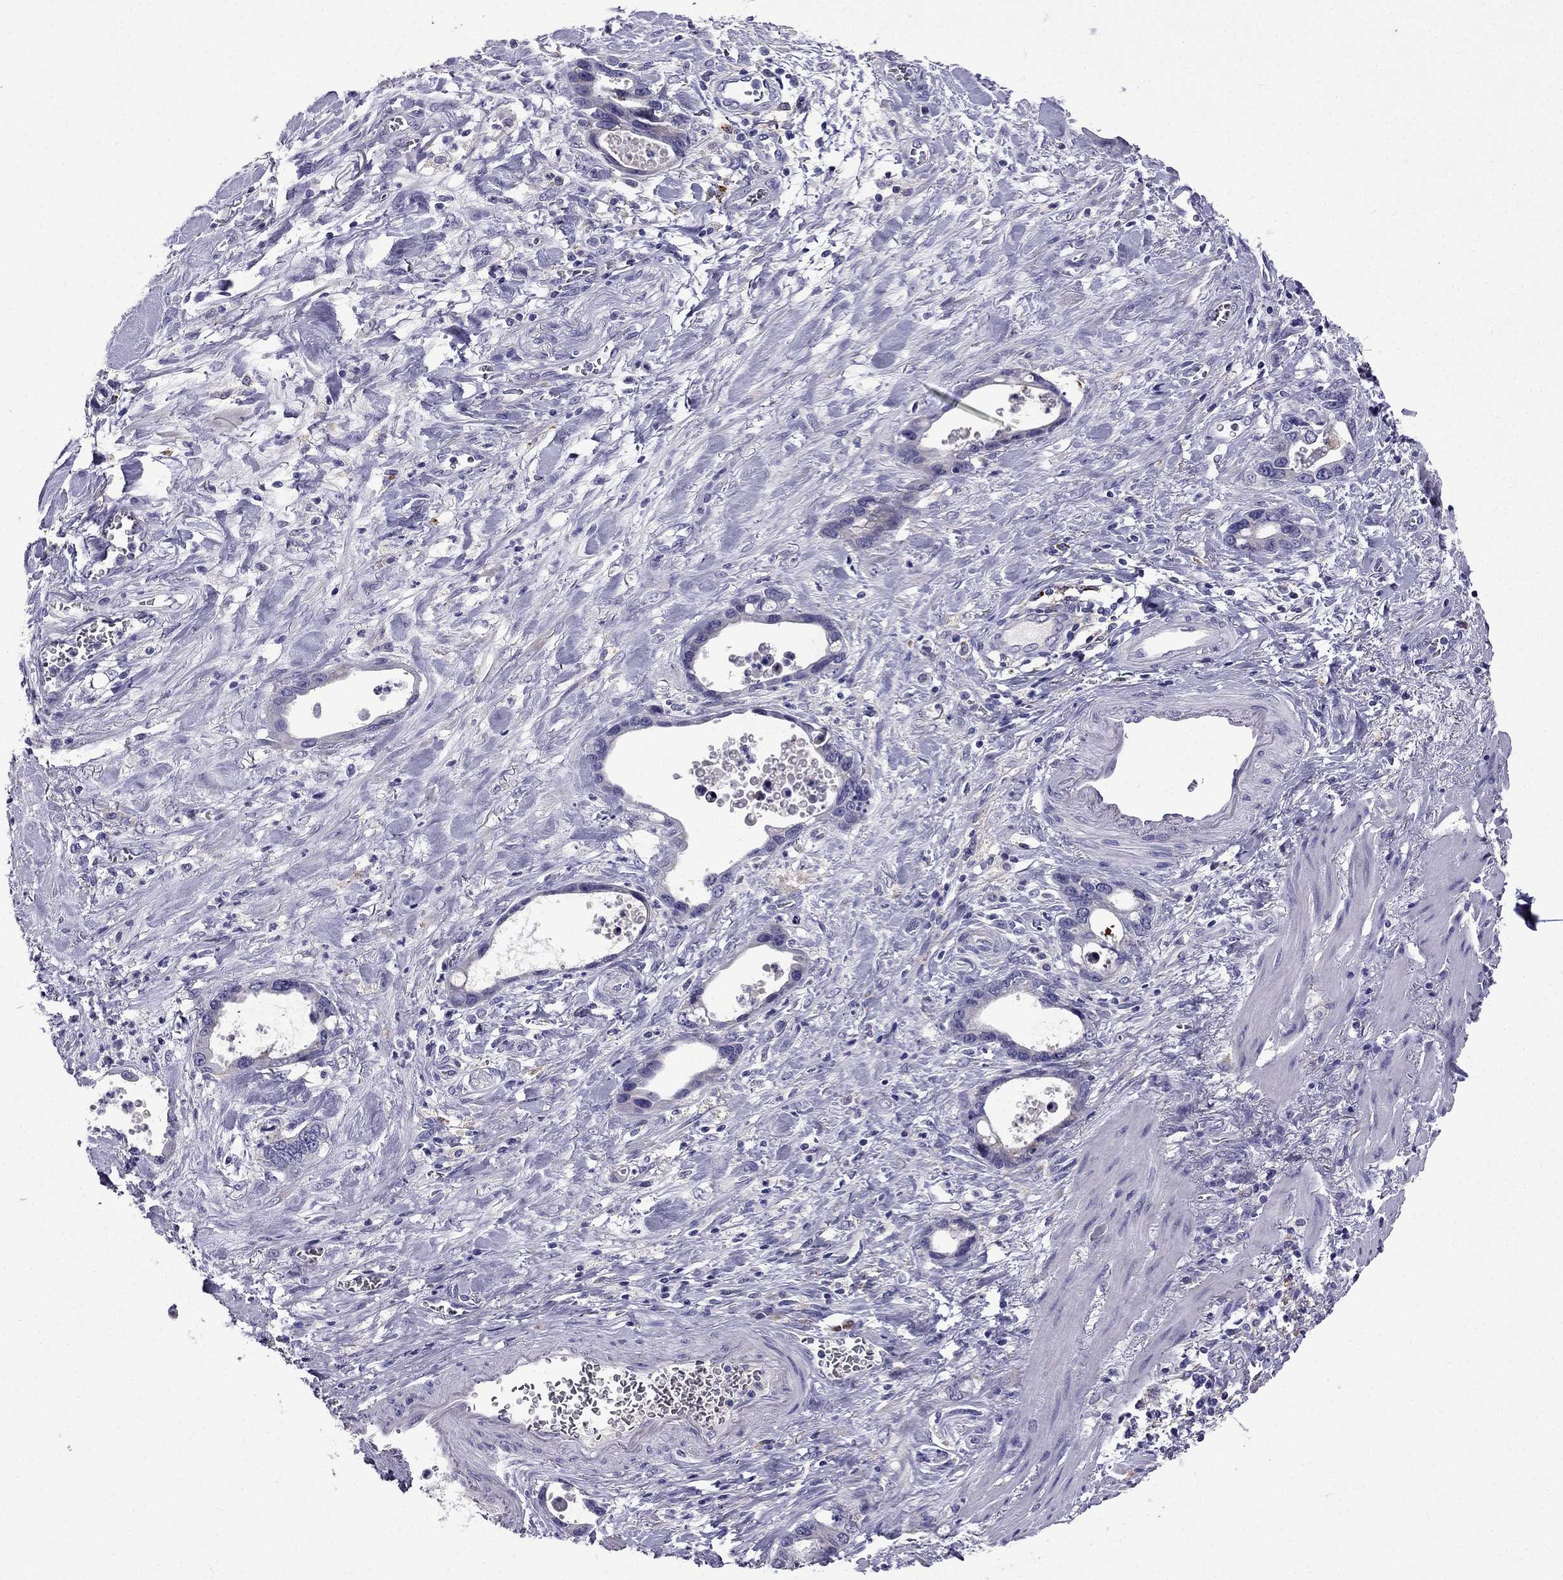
{"staining": {"intensity": "negative", "quantity": "none", "location": "none"}, "tissue": "stomach cancer", "cell_type": "Tumor cells", "image_type": "cancer", "snomed": [{"axis": "morphology", "description": "Normal tissue, NOS"}, {"axis": "morphology", "description": "Adenocarcinoma, NOS"}, {"axis": "topography", "description": "Esophagus"}, {"axis": "topography", "description": "Stomach, upper"}], "caption": "There is no significant positivity in tumor cells of stomach cancer. (DAB (3,3'-diaminobenzidine) immunohistochemistry (IHC) visualized using brightfield microscopy, high magnification).", "gene": "TSSK4", "patient": {"sex": "male", "age": 74}}